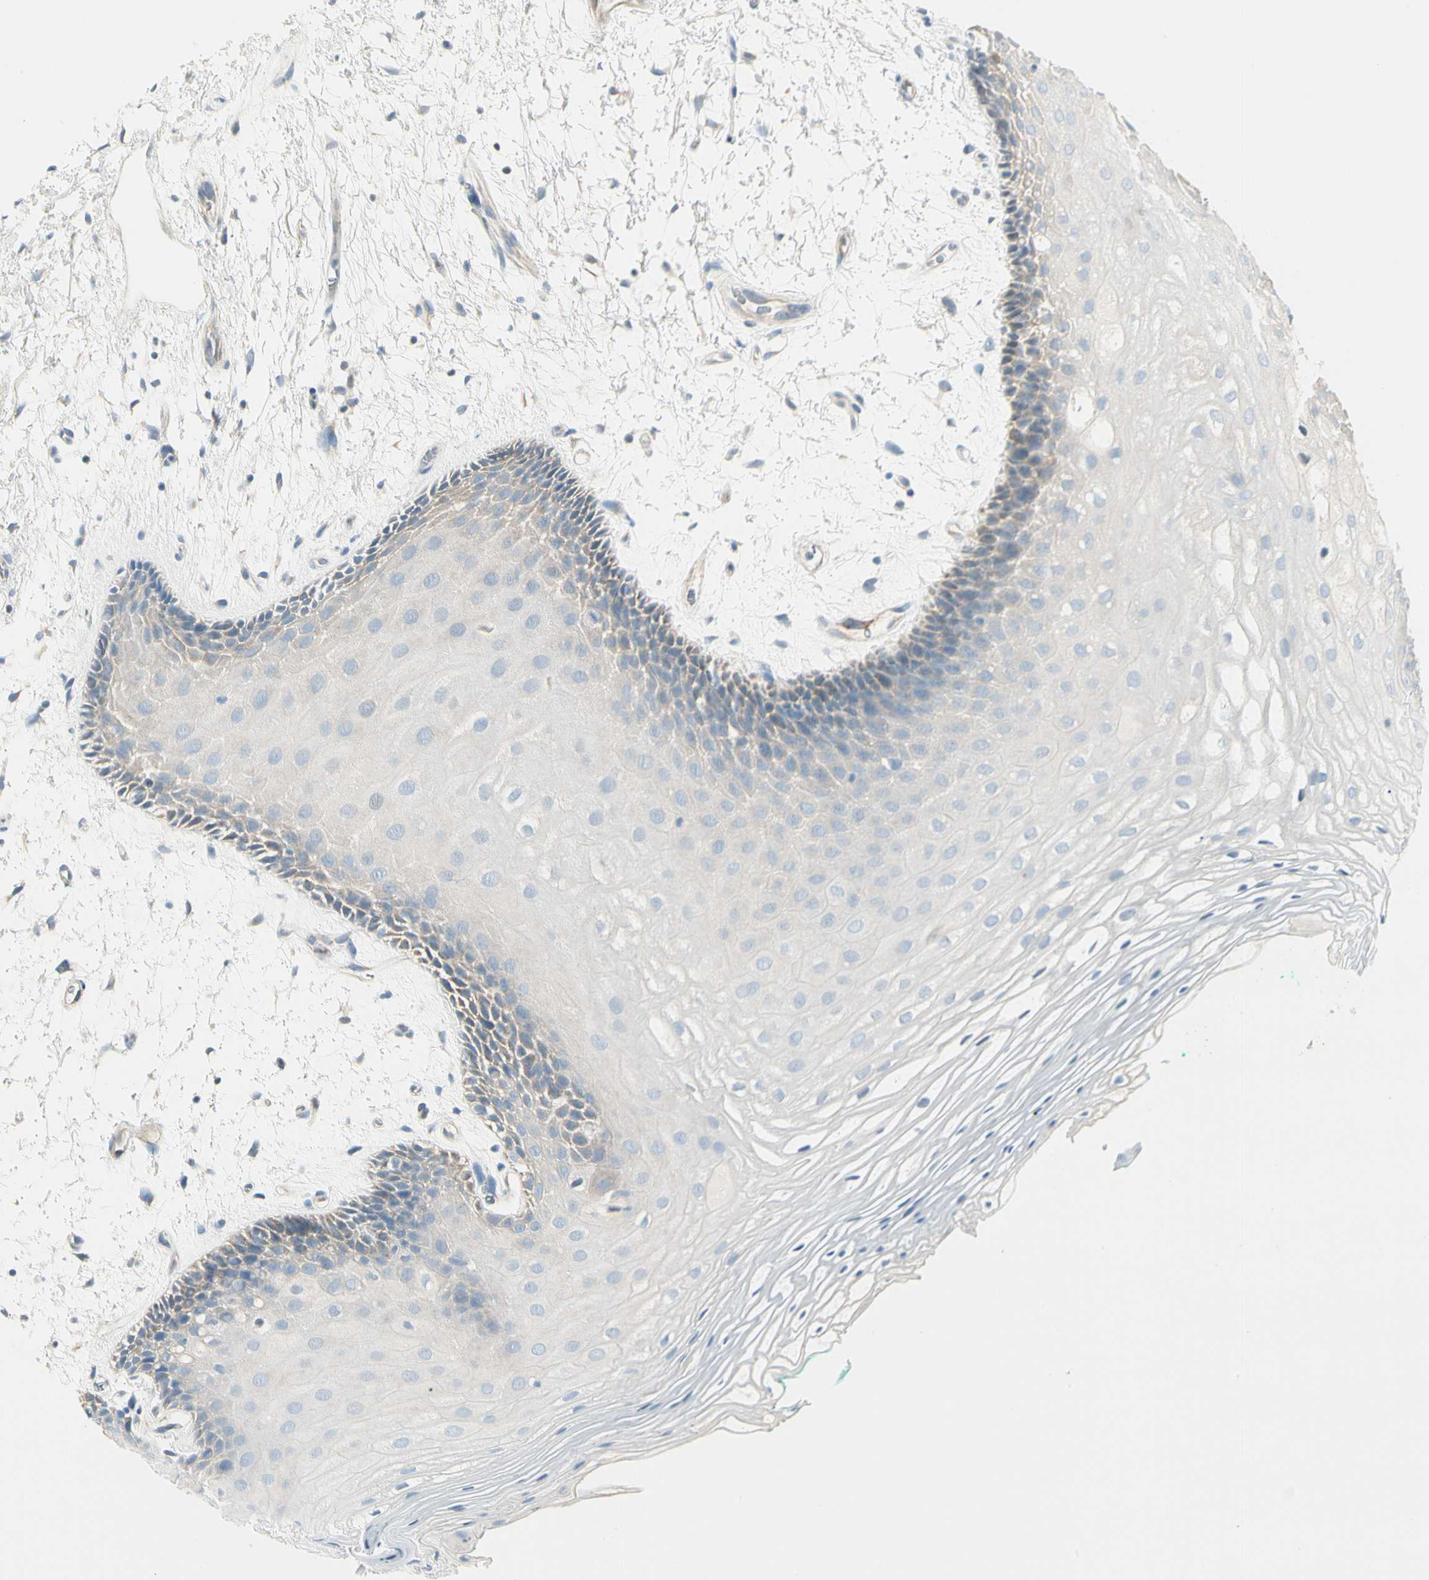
{"staining": {"intensity": "negative", "quantity": "none", "location": "none"}, "tissue": "oral mucosa", "cell_type": "Squamous epithelial cells", "image_type": "normal", "snomed": [{"axis": "morphology", "description": "Normal tissue, NOS"}, {"axis": "topography", "description": "Skeletal muscle"}, {"axis": "topography", "description": "Oral tissue"}, {"axis": "topography", "description": "Peripheral nerve tissue"}], "caption": "Immunohistochemistry (IHC) histopathology image of normal oral mucosa: human oral mucosa stained with DAB (3,3'-diaminobenzidine) exhibits no significant protein positivity in squamous epithelial cells.", "gene": "SLC6A15", "patient": {"sex": "female", "age": 84}}